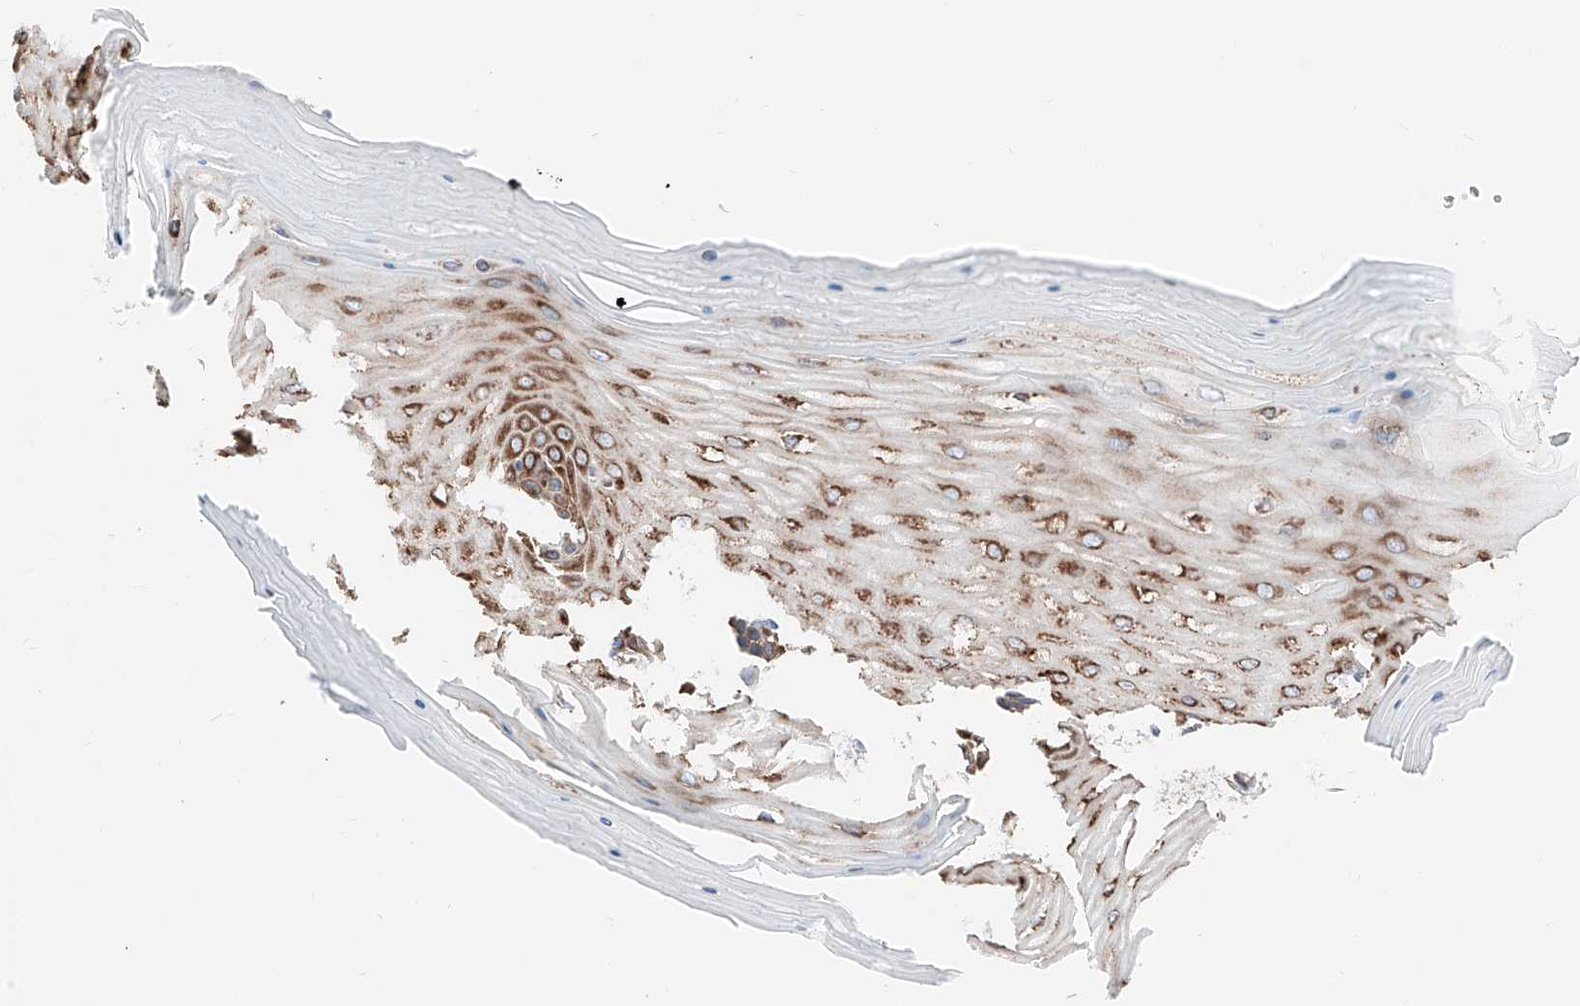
{"staining": {"intensity": "moderate", "quantity": "25%-75%", "location": "cytoplasmic/membranous"}, "tissue": "cervix", "cell_type": "Glandular cells", "image_type": "normal", "snomed": [{"axis": "morphology", "description": "Normal tissue, NOS"}, {"axis": "topography", "description": "Cervix"}], "caption": "DAB immunohistochemical staining of unremarkable human cervix displays moderate cytoplasmic/membranous protein expression in about 25%-75% of glandular cells.", "gene": "CRELD1", "patient": {"sex": "female", "age": 55}}